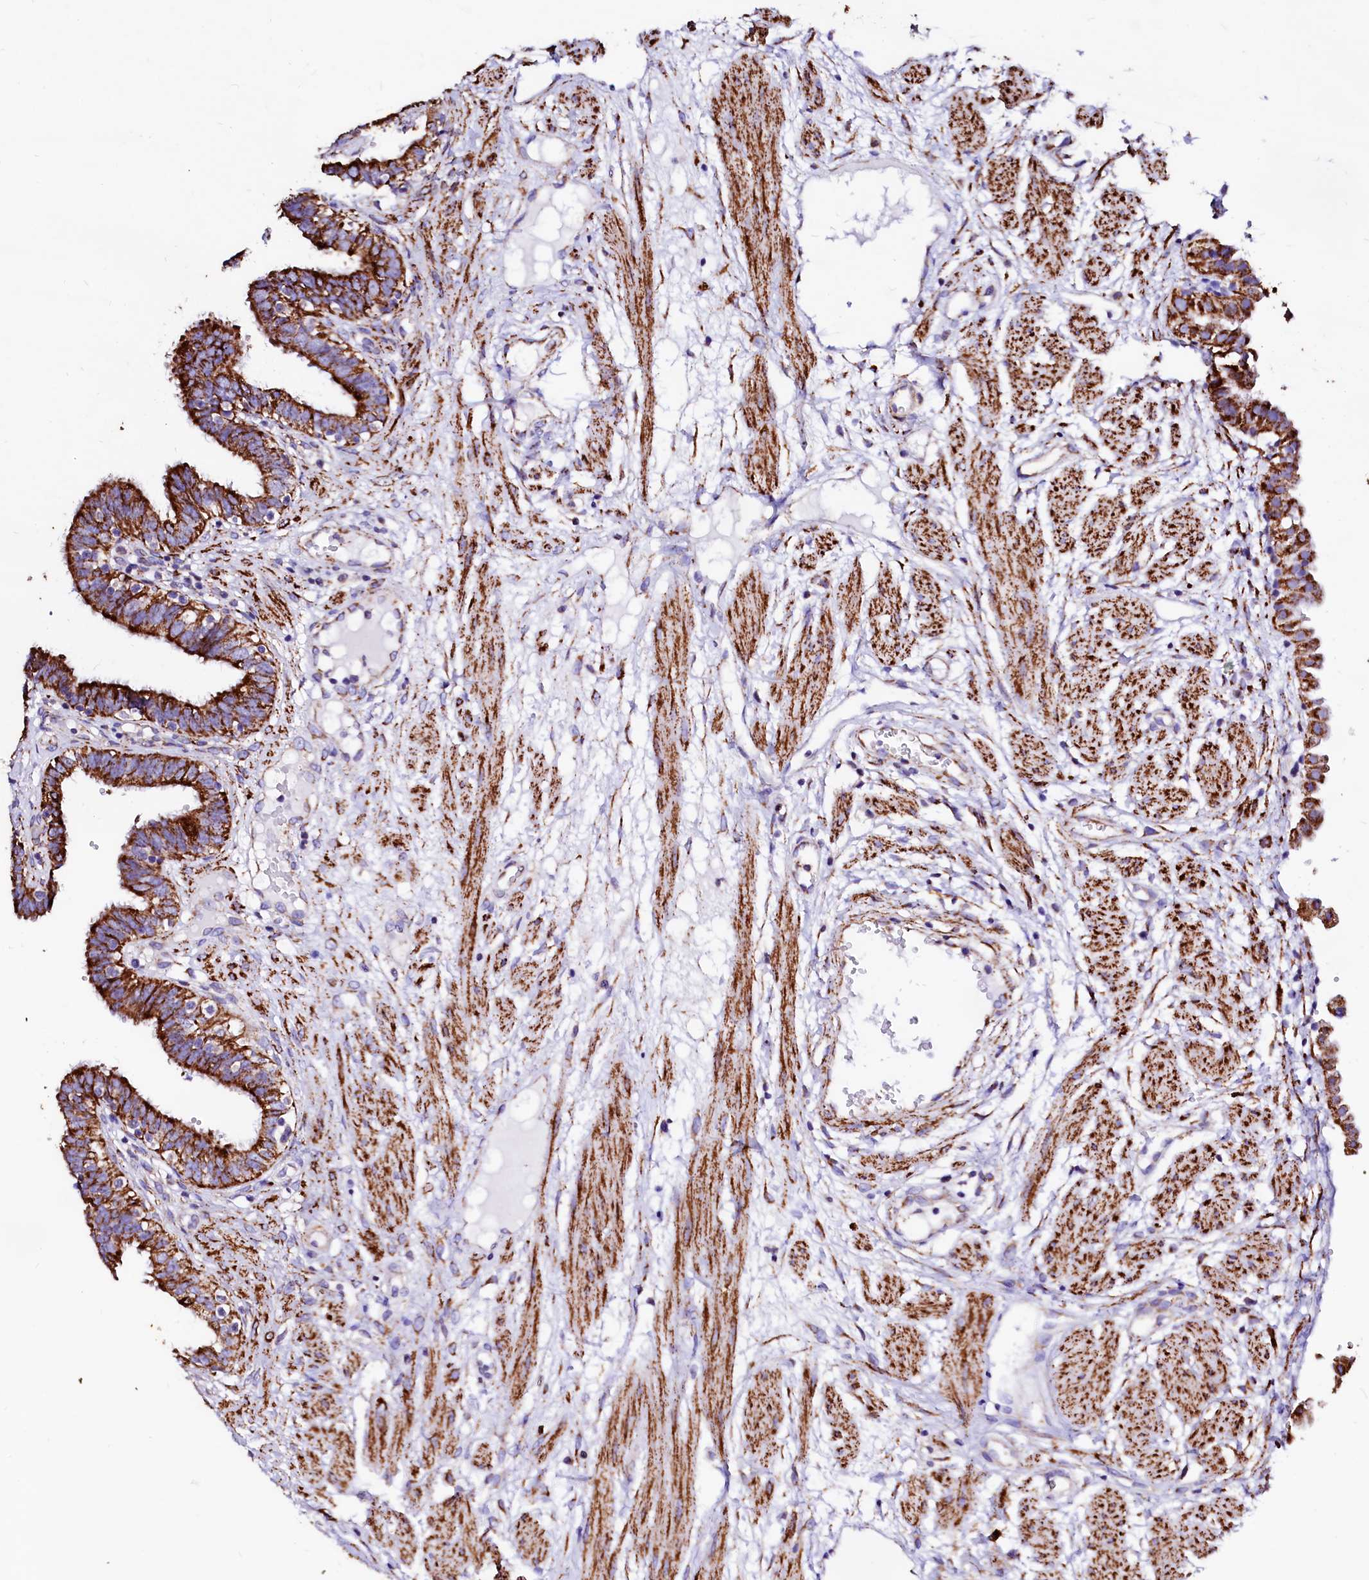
{"staining": {"intensity": "strong", "quantity": ">75%", "location": "cytoplasmic/membranous"}, "tissue": "fallopian tube", "cell_type": "Glandular cells", "image_type": "normal", "snomed": [{"axis": "morphology", "description": "Normal tissue, NOS"}, {"axis": "topography", "description": "Fallopian tube"}, {"axis": "topography", "description": "Placenta"}], "caption": "IHC photomicrograph of unremarkable fallopian tube: fallopian tube stained using immunohistochemistry shows high levels of strong protein expression localized specifically in the cytoplasmic/membranous of glandular cells, appearing as a cytoplasmic/membranous brown color.", "gene": "MAOB", "patient": {"sex": "female", "age": 32}}